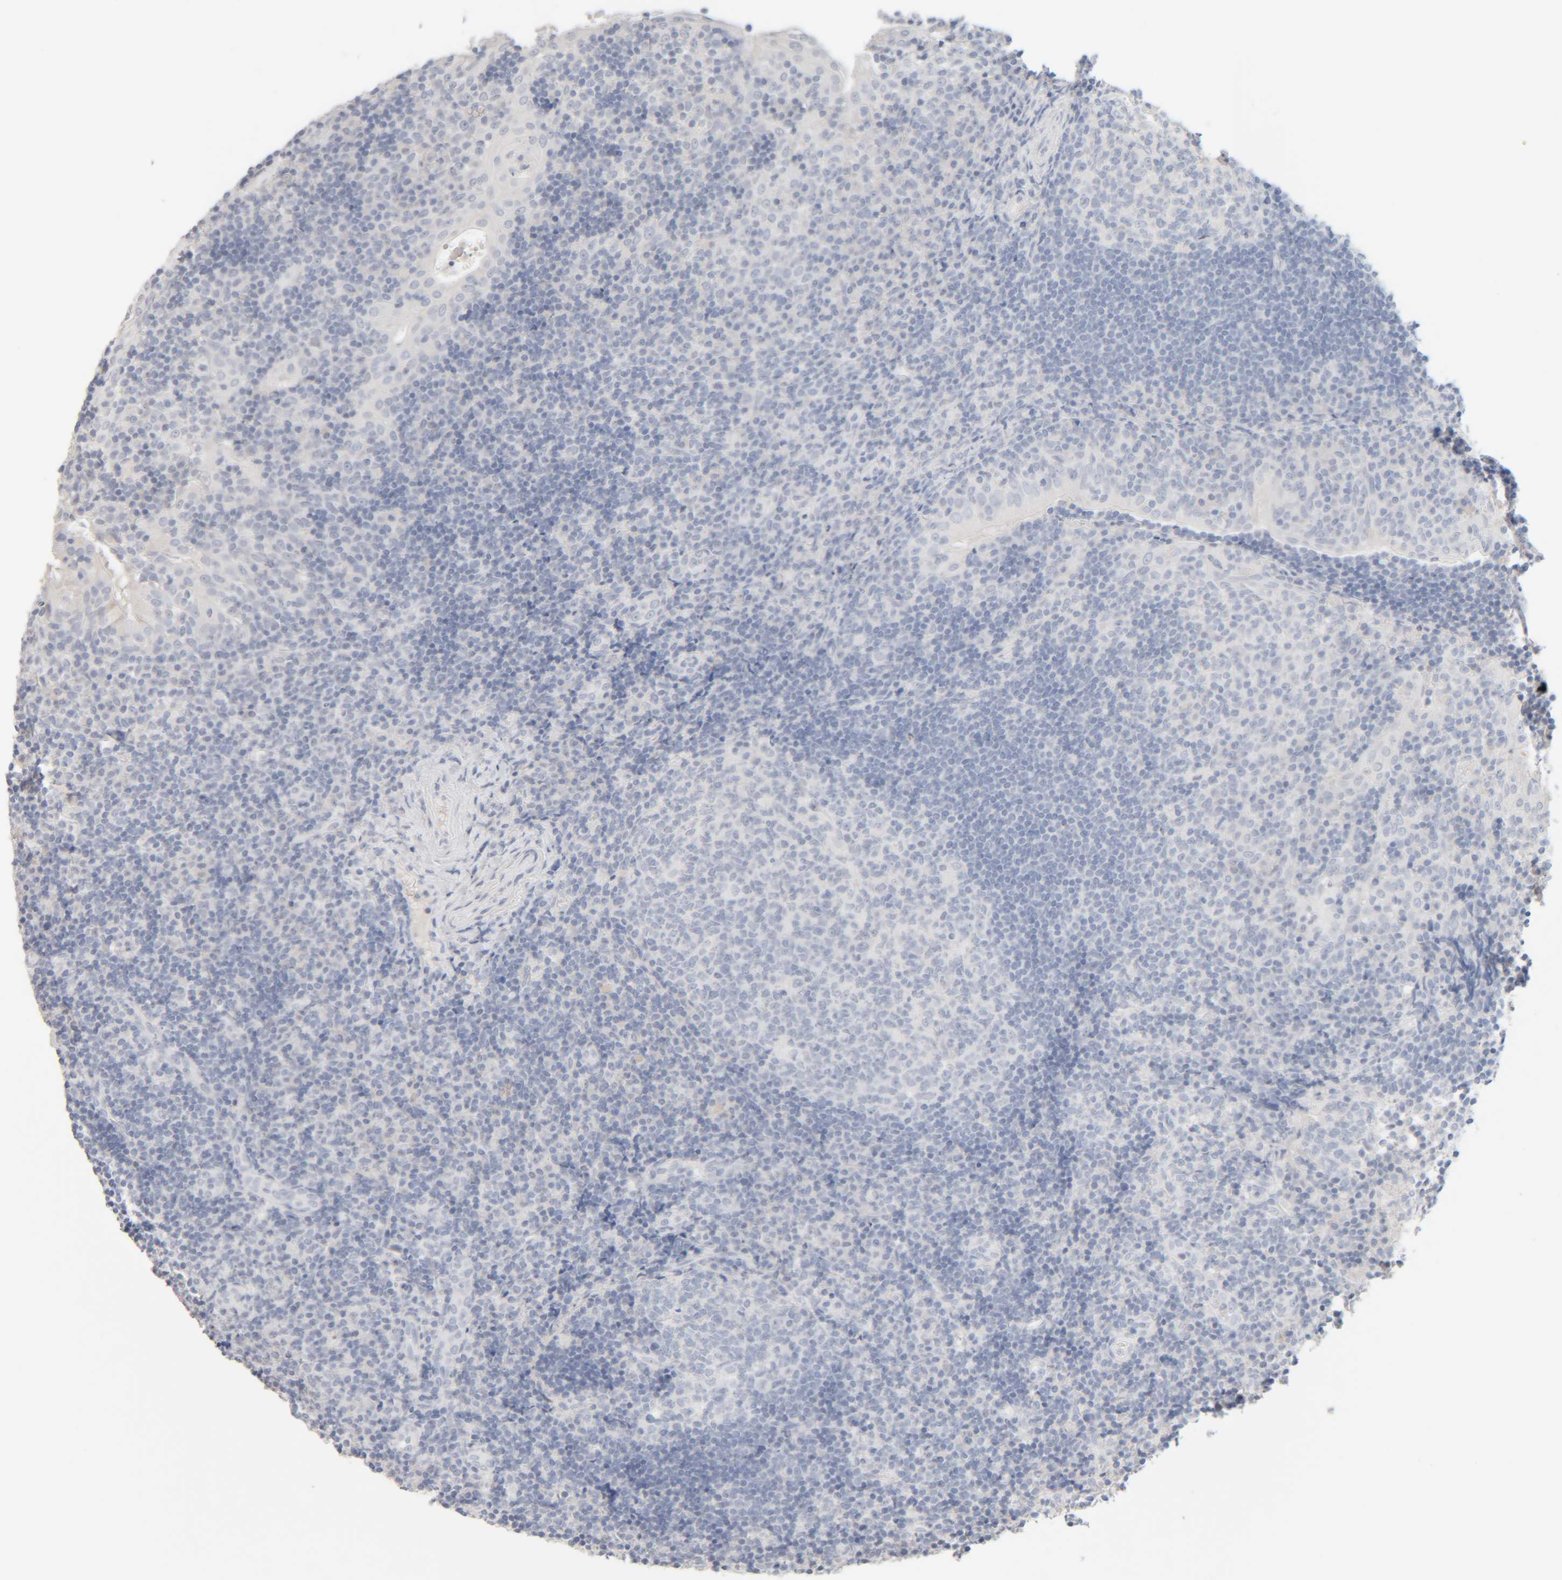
{"staining": {"intensity": "negative", "quantity": "none", "location": "none"}, "tissue": "tonsil", "cell_type": "Germinal center cells", "image_type": "normal", "snomed": [{"axis": "morphology", "description": "Normal tissue, NOS"}, {"axis": "topography", "description": "Tonsil"}], "caption": "Immunohistochemistry micrograph of normal tonsil: human tonsil stained with DAB exhibits no significant protein positivity in germinal center cells.", "gene": "RIDA", "patient": {"sex": "female", "age": 40}}